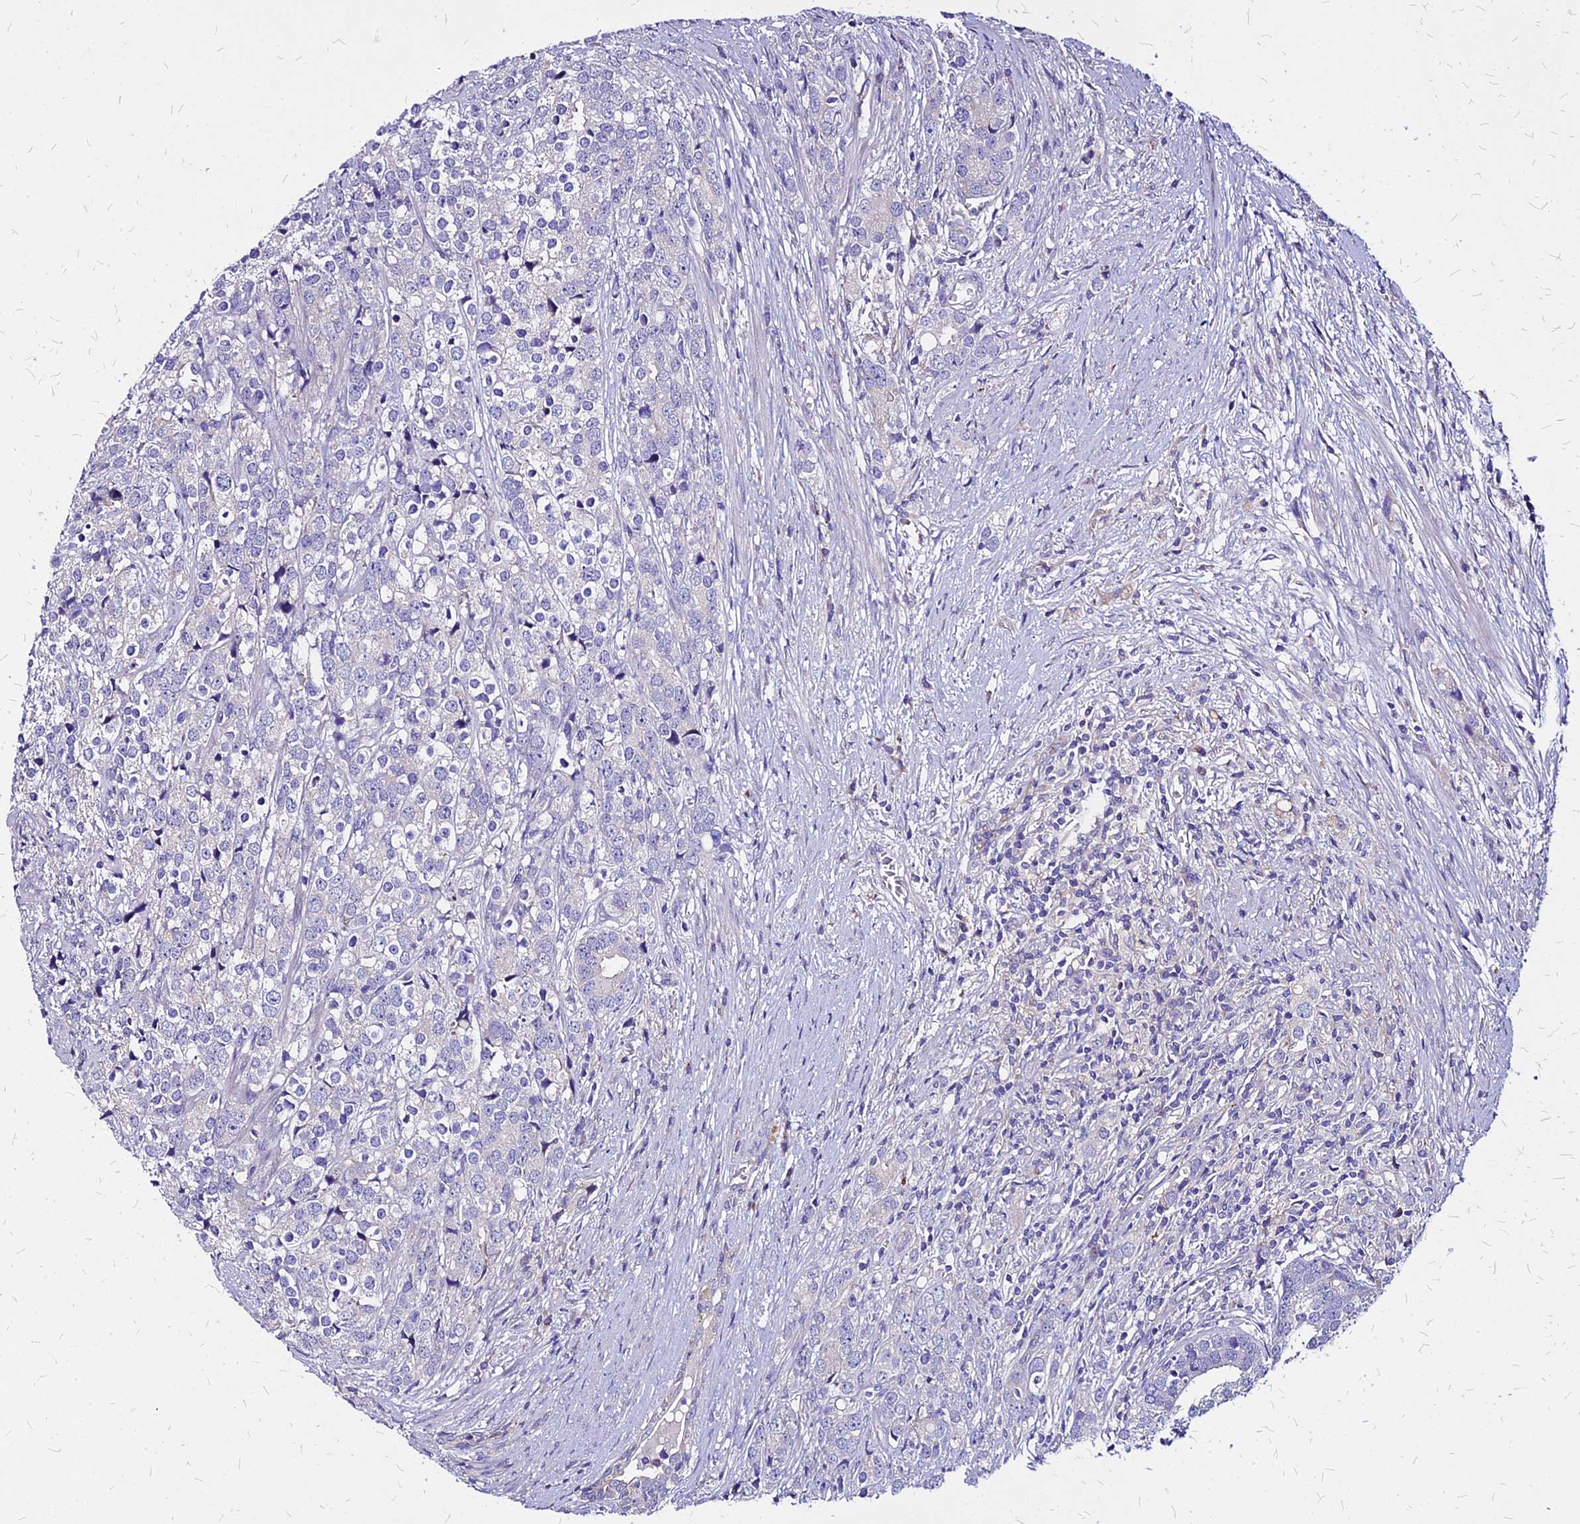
{"staining": {"intensity": "negative", "quantity": "none", "location": "none"}, "tissue": "prostate cancer", "cell_type": "Tumor cells", "image_type": "cancer", "snomed": [{"axis": "morphology", "description": "Adenocarcinoma, High grade"}, {"axis": "topography", "description": "Prostate"}], "caption": "DAB immunohistochemical staining of prostate adenocarcinoma (high-grade) shows no significant staining in tumor cells.", "gene": "COMMD10", "patient": {"sex": "male", "age": 71}}